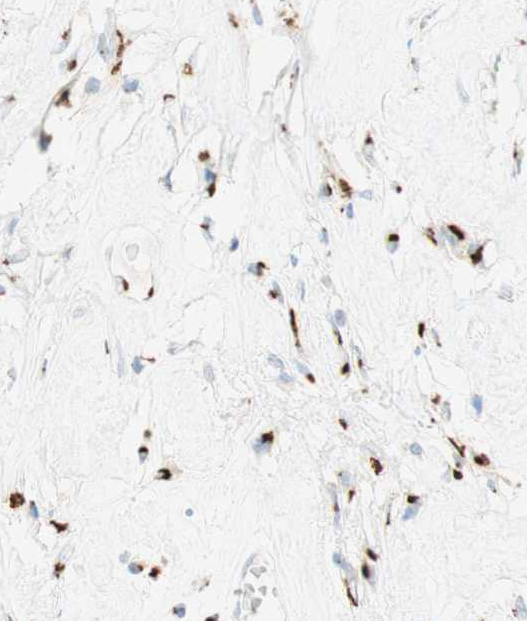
{"staining": {"intensity": "strong", "quantity": ">75%", "location": "cytoplasmic/membranous"}, "tissue": "head and neck cancer", "cell_type": "Tumor cells", "image_type": "cancer", "snomed": [{"axis": "morphology", "description": "Adenocarcinoma, NOS"}, {"axis": "topography", "description": "Salivary gland"}, {"axis": "topography", "description": "Head-Neck"}], "caption": "Head and neck cancer stained with DAB immunohistochemistry (IHC) shows high levels of strong cytoplasmic/membranous staining in about >75% of tumor cells.", "gene": "GOLGB1", "patient": {"sex": "female", "age": 65}}